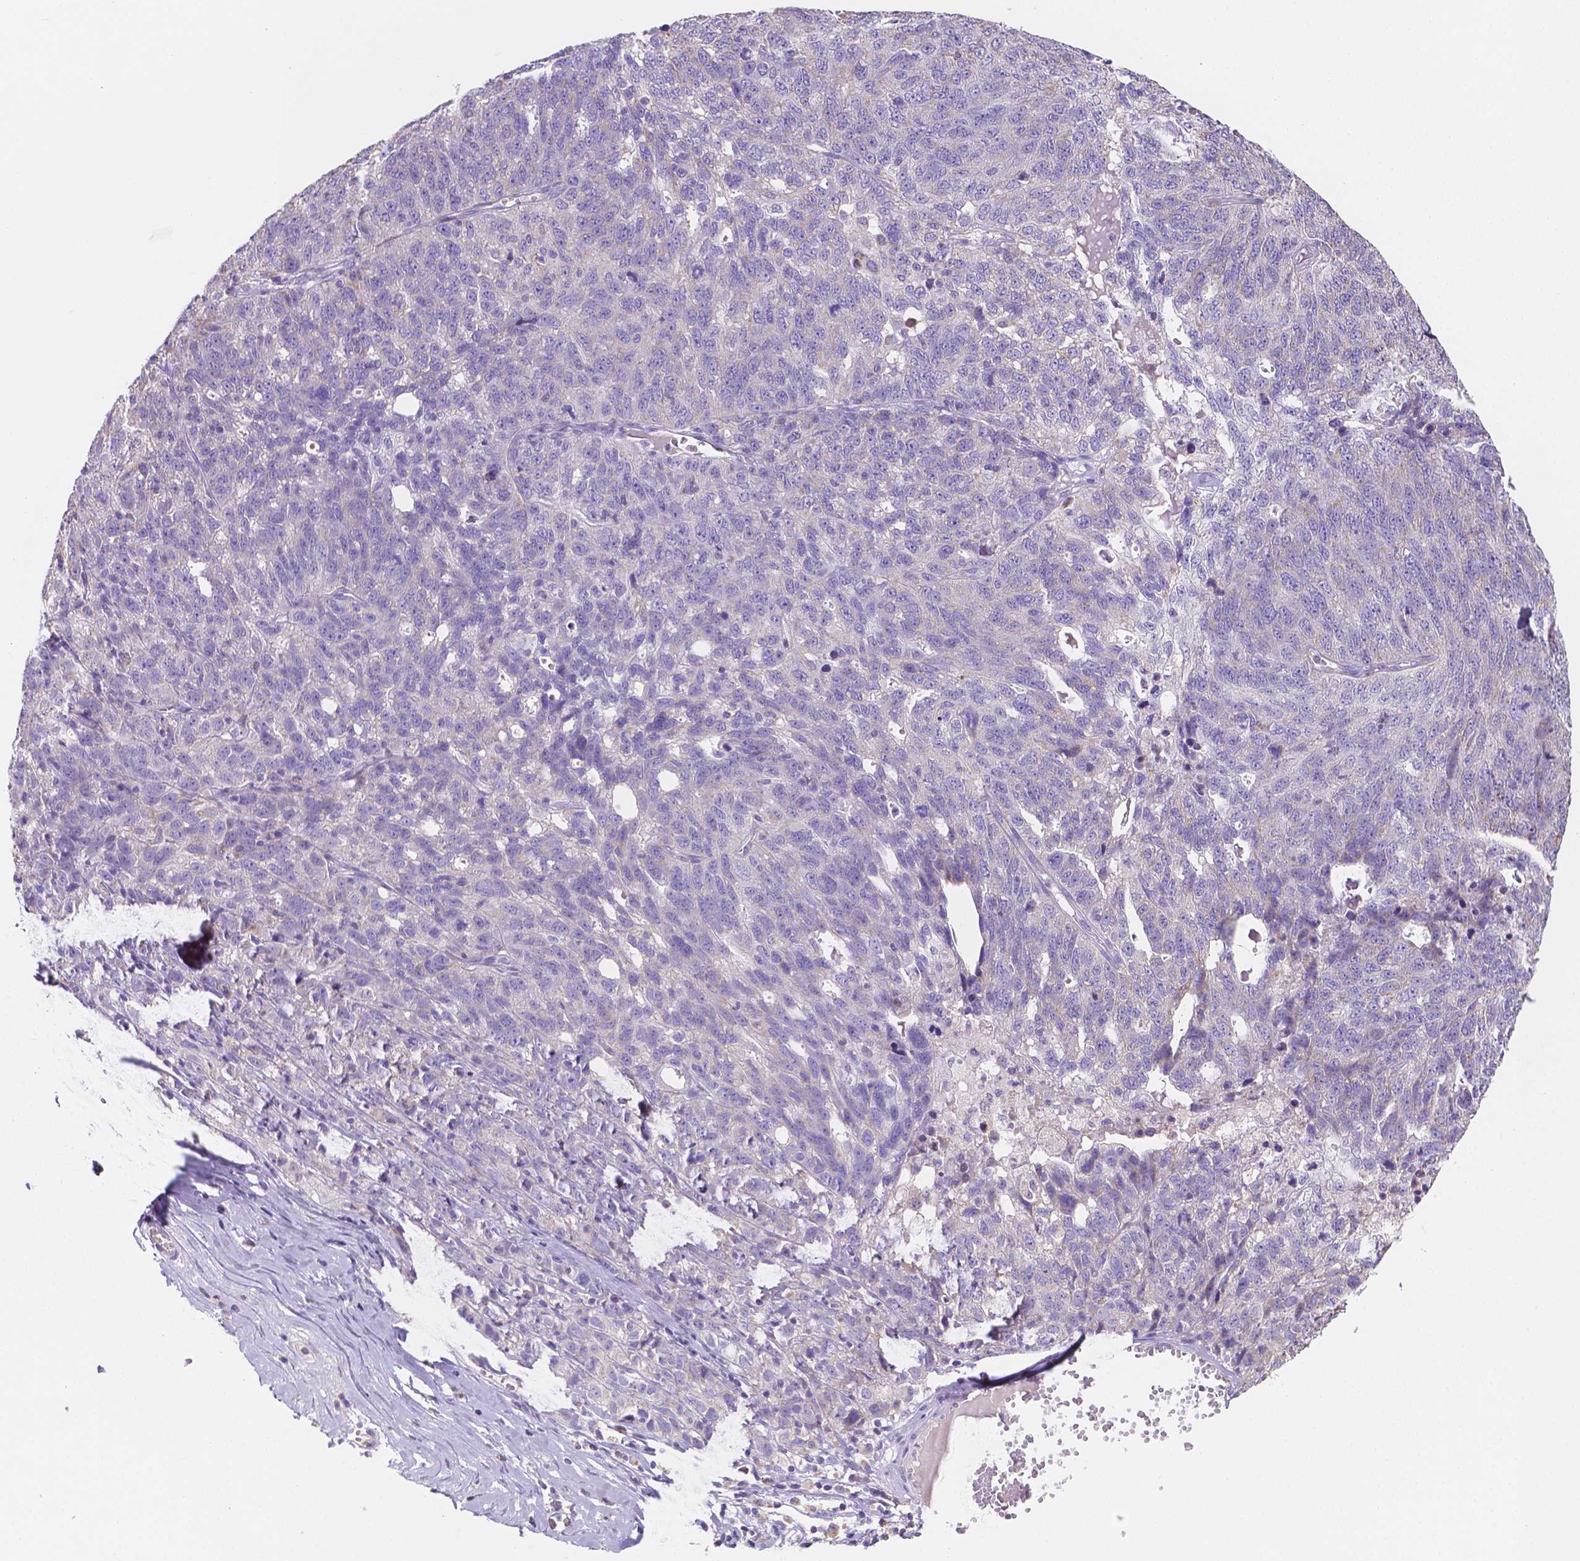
{"staining": {"intensity": "negative", "quantity": "none", "location": "none"}, "tissue": "ovarian cancer", "cell_type": "Tumor cells", "image_type": "cancer", "snomed": [{"axis": "morphology", "description": "Cystadenocarcinoma, serous, NOS"}, {"axis": "topography", "description": "Ovary"}], "caption": "An immunohistochemistry photomicrograph of ovarian serous cystadenocarcinoma is shown. There is no staining in tumor cells of ovarian serous cystadenocarcinoma. The staining is performed using DAB brown chromogen with nuclei counter-stained in using hematoxylin.", "gene": "TMEM130", "patient": {"sex": "female", "age": 71}}